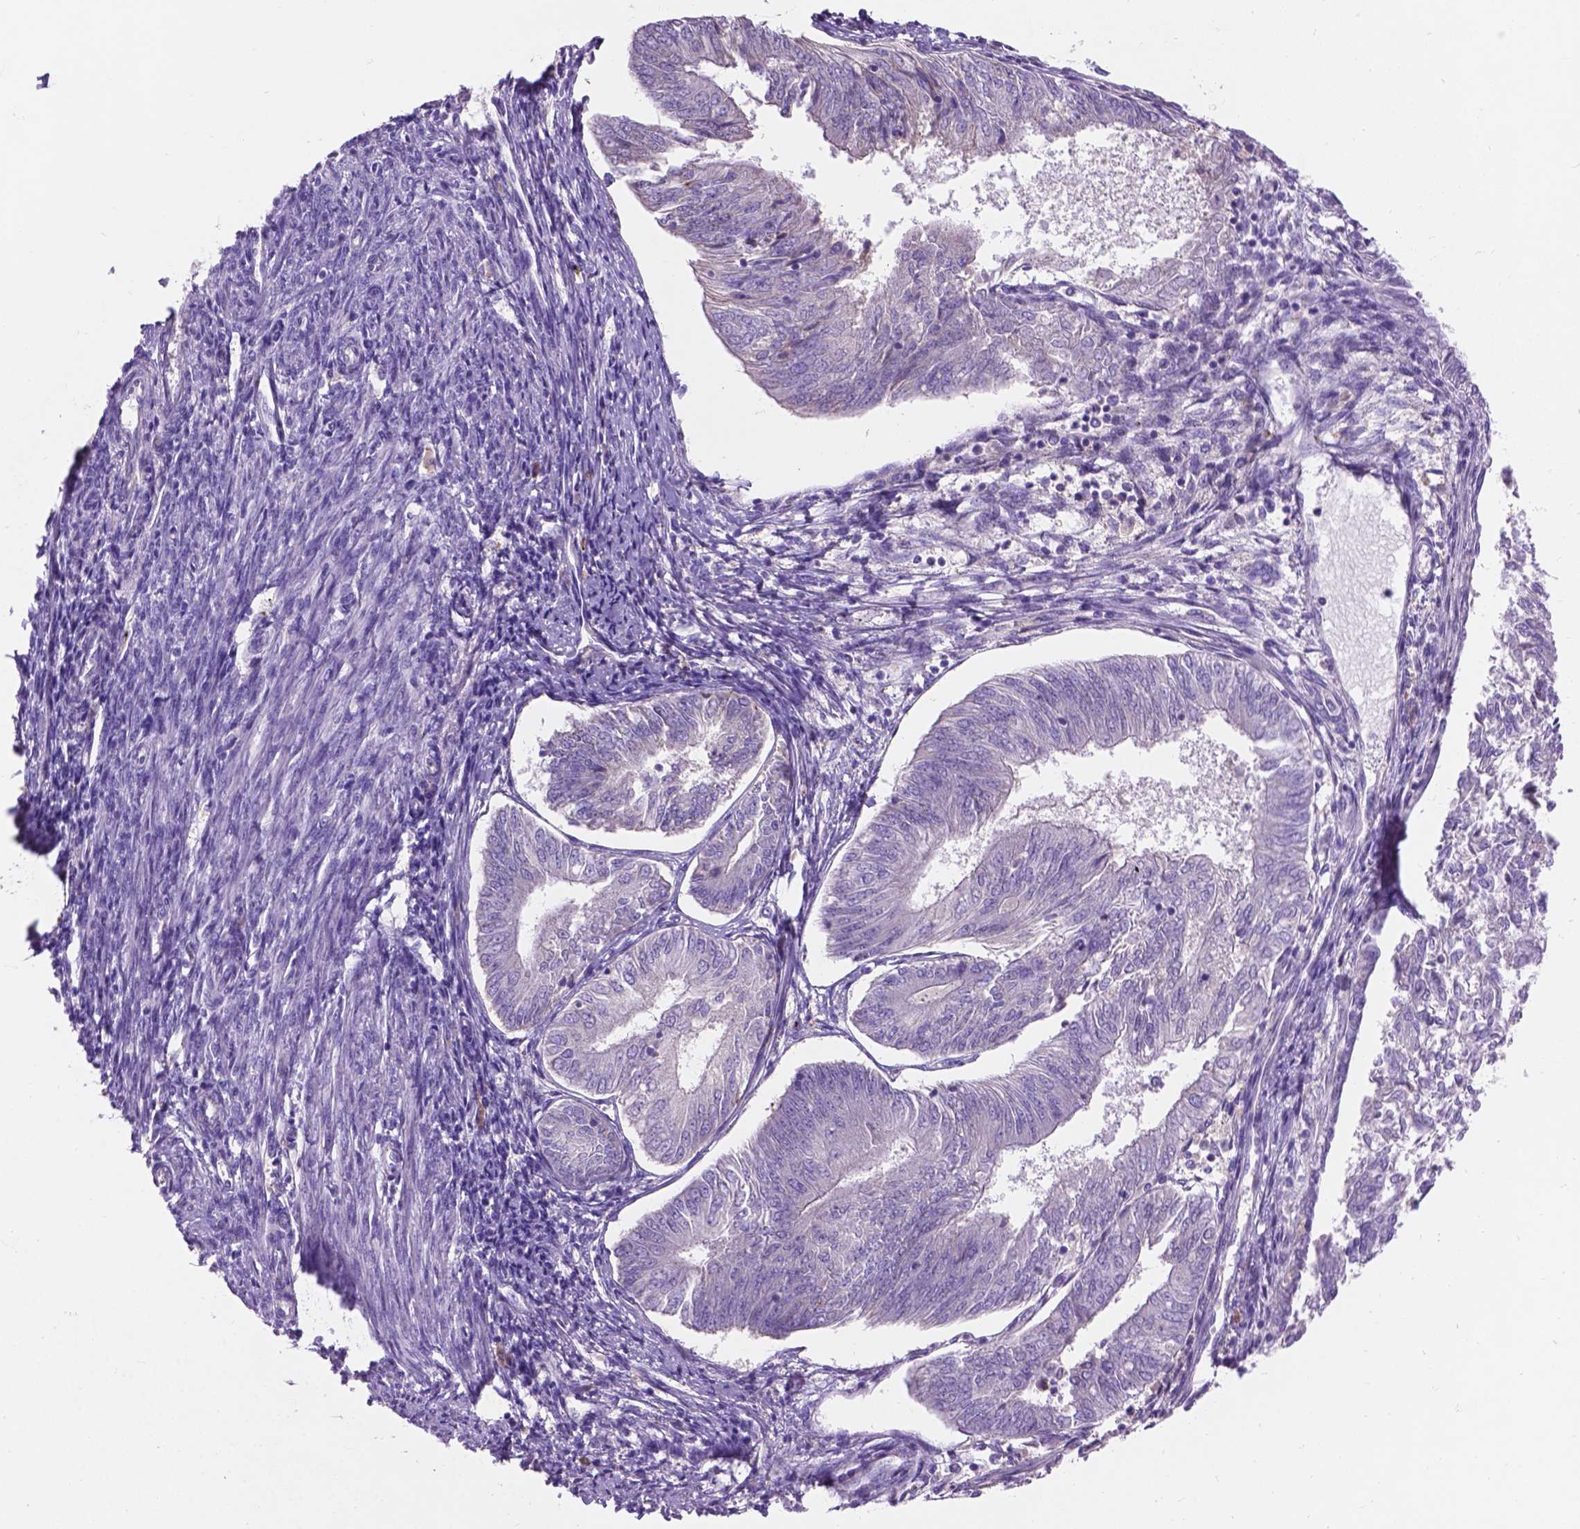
{"staining": {"intensity": "negative", "quantity": "none", "location": "none"}, "tissue": "endometrial cancer", "cell_type": "Tumor cells", "image_type": "cancer", "snomed": [{"axis": "morphology", "description": "Adenocarcinoma, NOS"}, {"axis": "topography", "description": "Endometrium"}], "caption": "A high-resolution histopathology image shows IHC staining of adenocarcinoma (endometrial), which exhibits no significant positivity in tumor cells.", "gene": "NOXO1", "patient": {"sex": "female", "age": 58}}